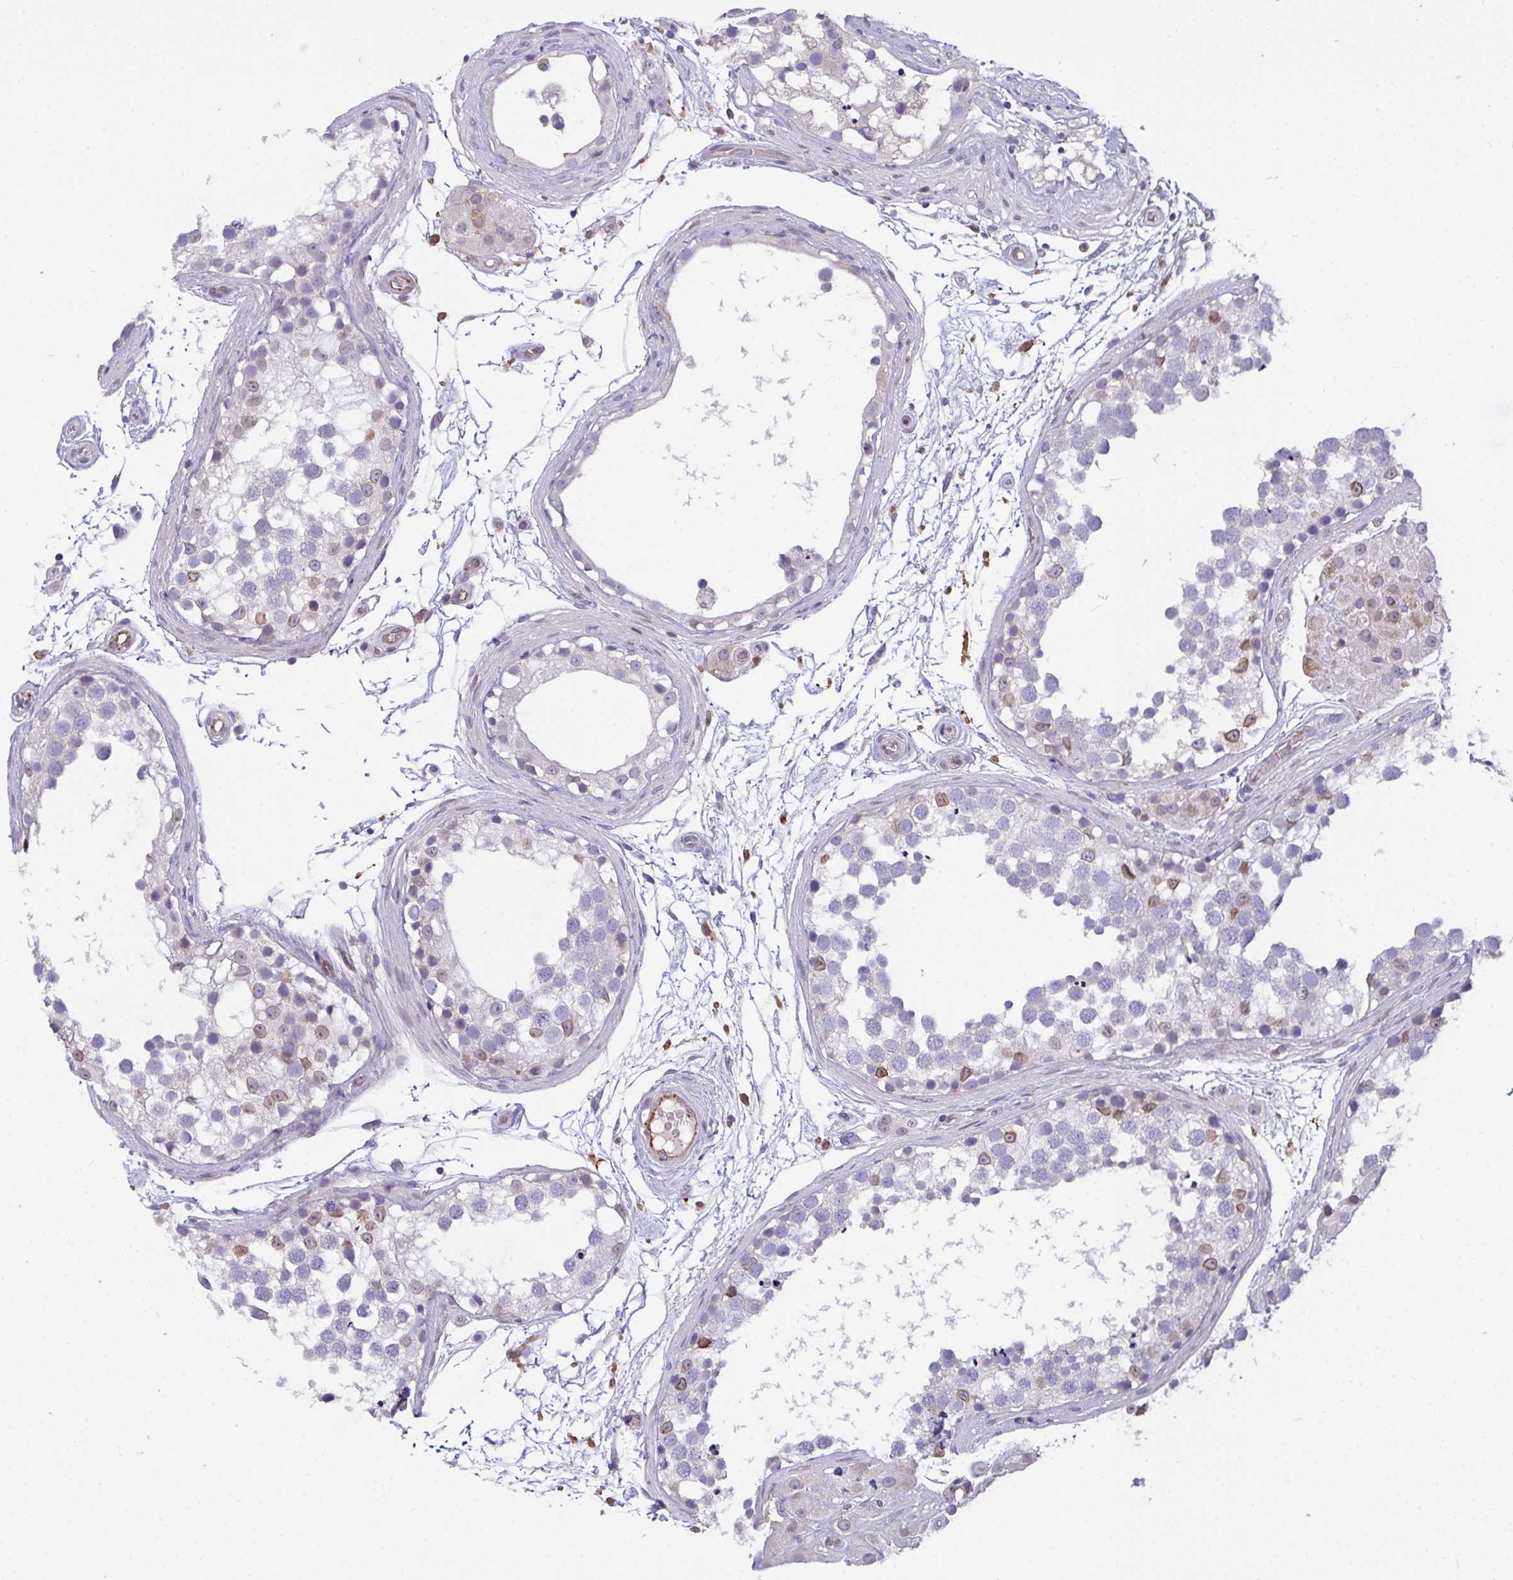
{"staining": {"intensity": "moderate", "quantity": "<25%", "location": "cytoplasmic/membranous,nuclear"}, "tissue": "testis", "cell_type": "Cells in seminiferous ducts", "image_type": "normal", "snomed": [{"axis": "morphology", "description": "Normal tissue, NOS"}, {"axis": "morphology", "description": "Seminoma, NOS"}, {"axis": "topography", "description": "Testis"}], "caption": "IHC (DAB (3,3'-diaminobenzidine)) staining of unremarkable human testis reveals moderate cytoplasmic/membranous,nuclear protein staining in approximately <25% of cells in seminiferous ducts.", "gene": "SEMA6B", "patient": {"sex": "male", "age": 65}}